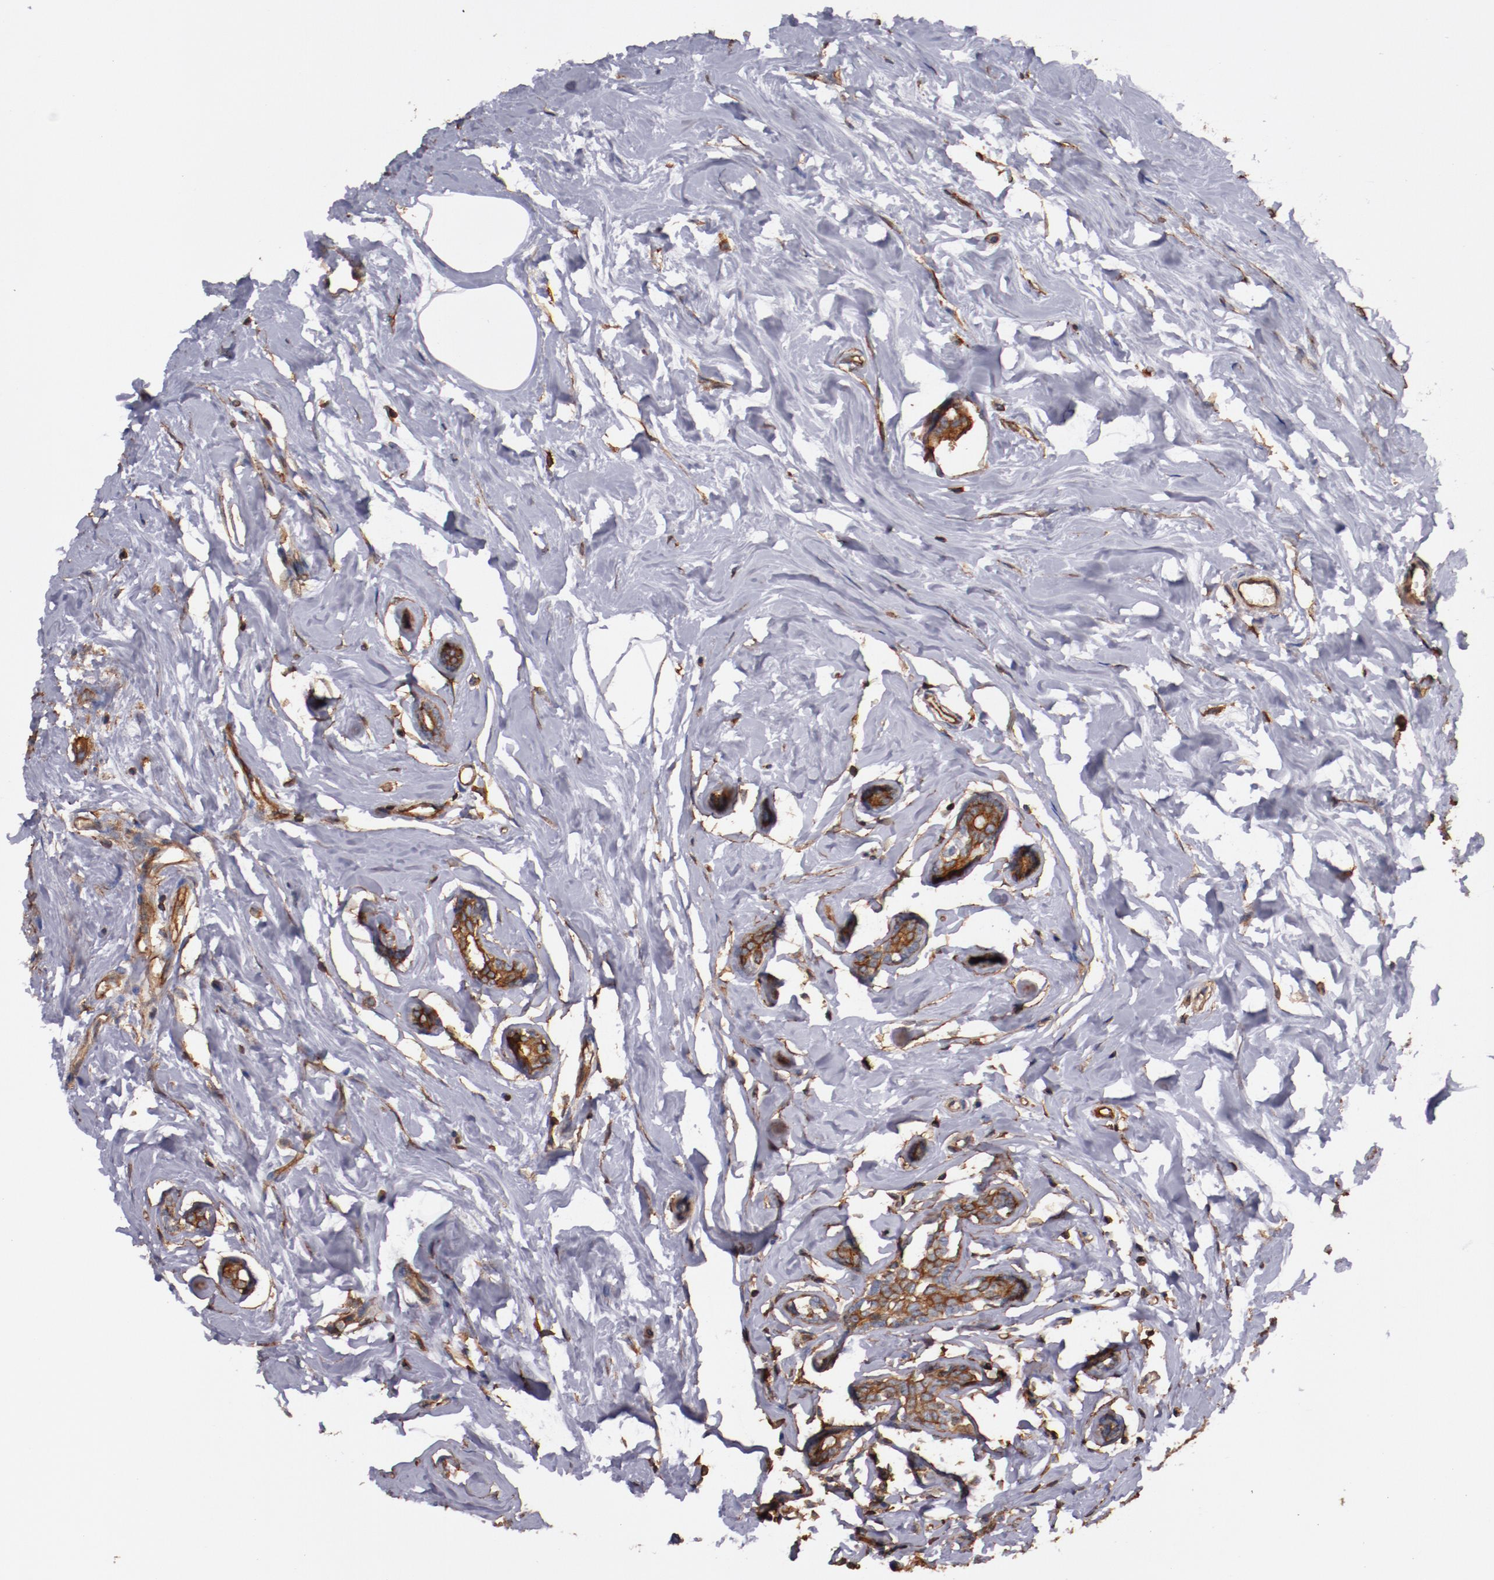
{"staining": {"intensity": "strong", "quantity": ">75%", "location": "cytoplasmic/membranous"}, "tissue": "breast cancer", "cell_type": "Tumor cells", "image_type": "cancer", "snomed": [{"axis": "morphology", "description": "Normal tissue, NOS"}, {"axis": "morphology", "description": "Duct carcinoma"}, {"axis": "topography", "description": "Breast"}], "caption": "Immunohistochemical staining of human breast cancer (invasive ductal carcinoma) shows high levels of strong cytoplasmic/membranous protein staining in about >75% of tumor cells.", "gene": "TMOD3", "patient": {"sex": "female", "age": 50}}